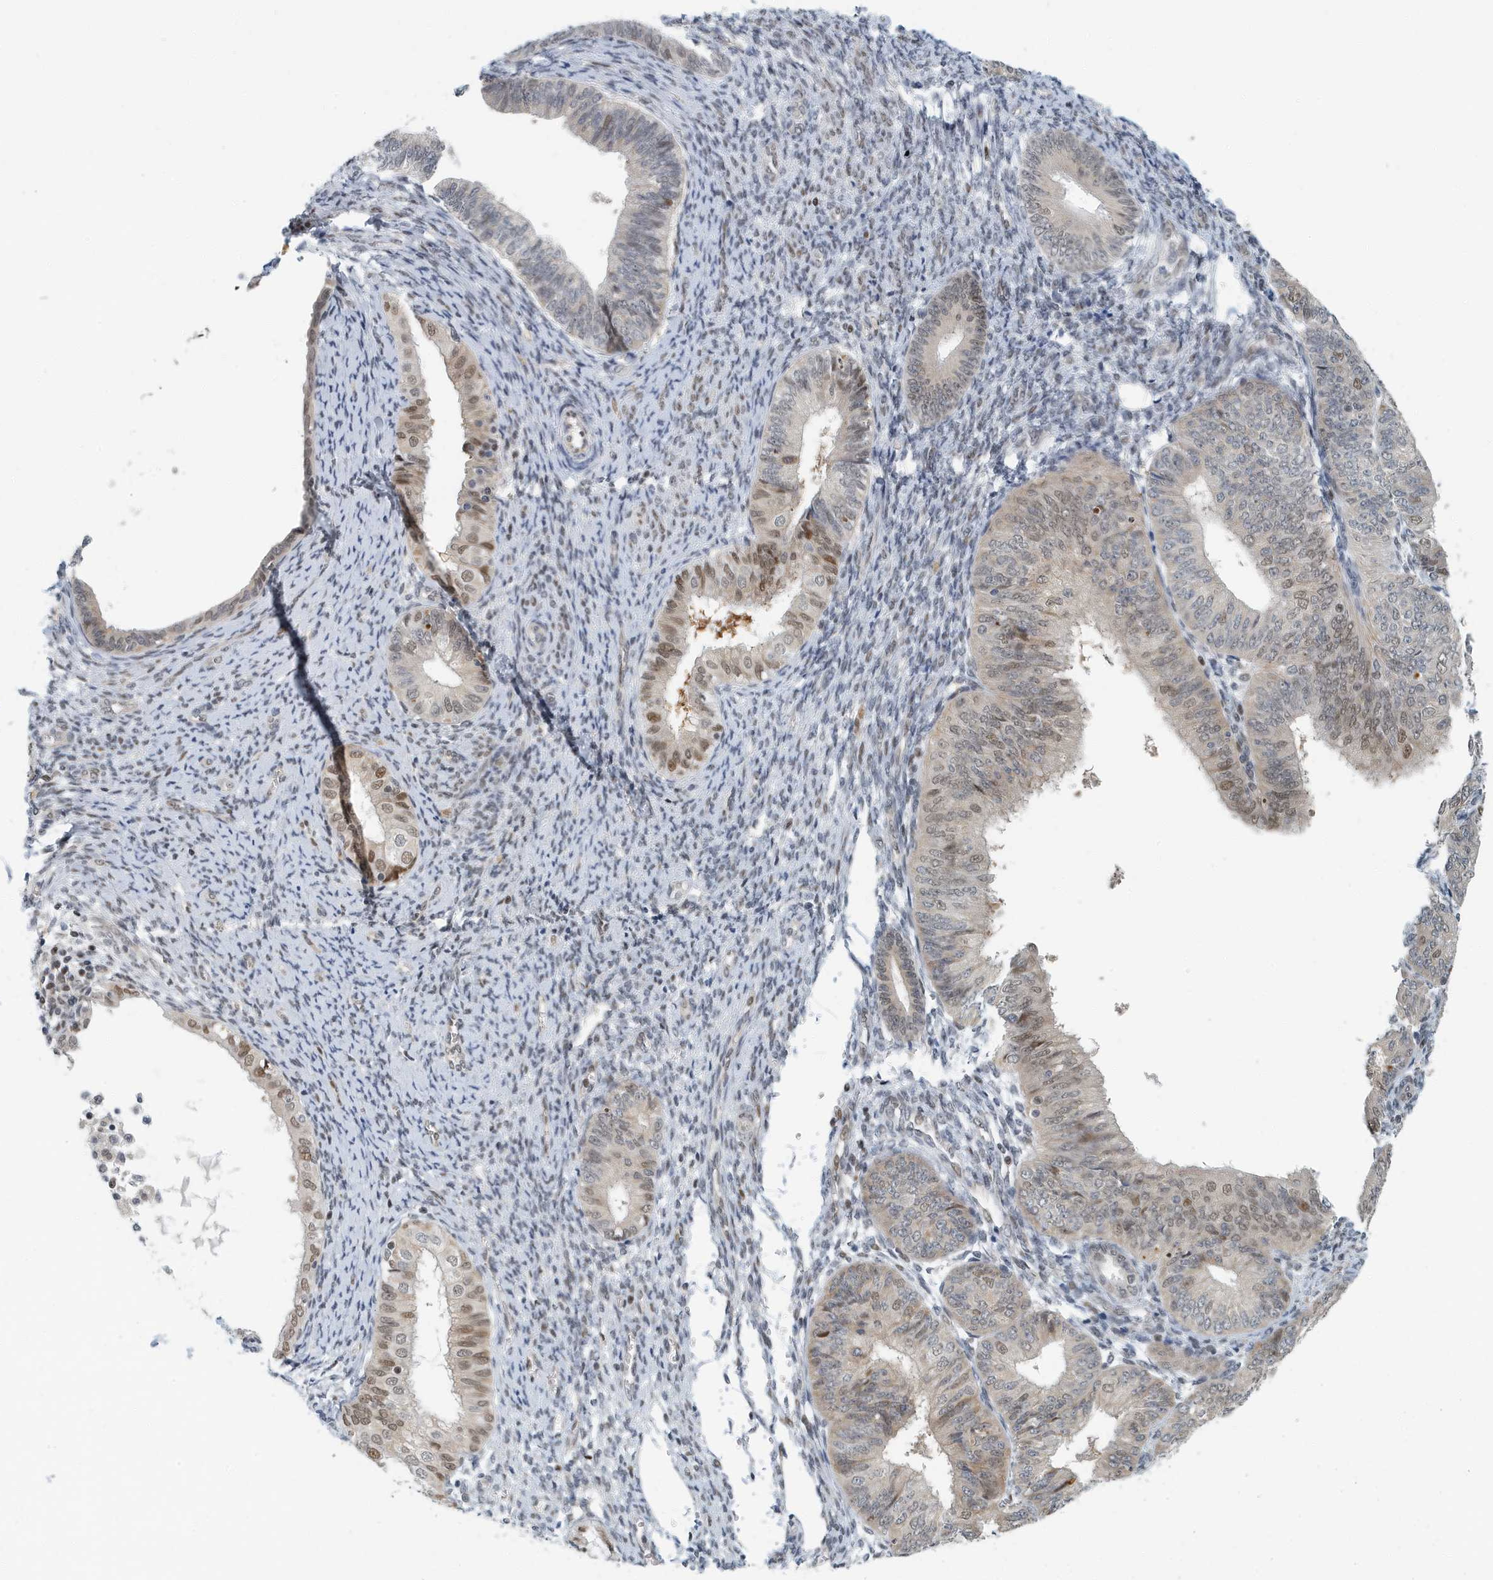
{"staining": {"intensity": "moderate", "quantity": "<25%", "location": "nuclear"}, "tissue": "endometrial cancer", "cell_type": "Tumor cells", "image_type": "cancer", "snomed": [{"axis": "morphology", "description": "Adenocarcinoma, NOS"}, {"axis": "topography", "description": "Endometrium"}], "caption": "Adenocarcinoma (endometrial) tissue exhibits moderate nuclear staining in approximately <25% of tumor cells, visualized by immunohistochemistry.", "gene": "KIF15", "patient": {"sex": "female", "age": 58}}